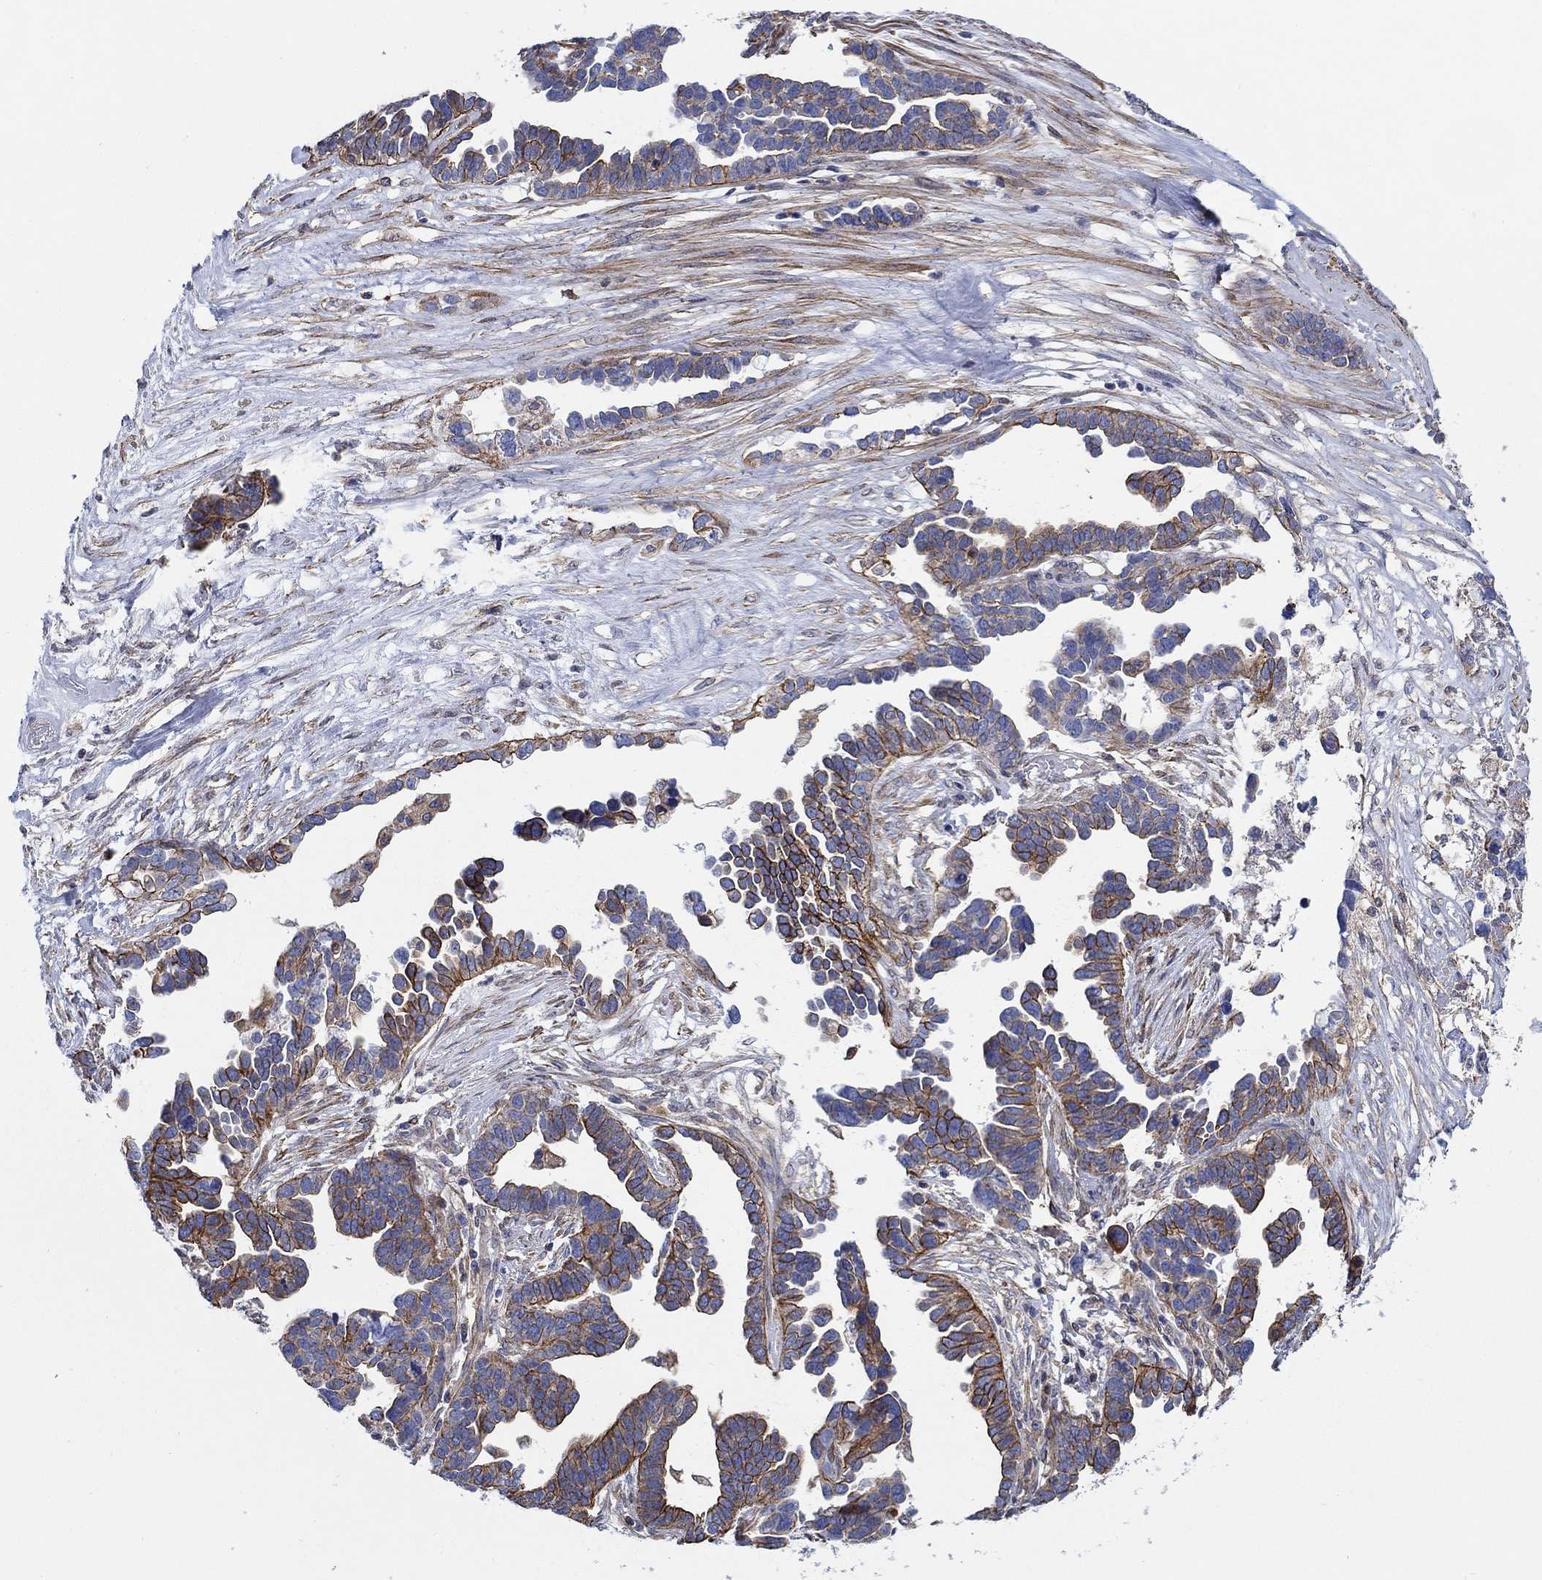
{"staining": {"intensity": "strong", "quantity": "25%-75%", "location": "cytoplasmic/membranous"}, "tissue": "ovarian cancer", "cell_type": "Tumor cells", "image_type": "cancer", "snomed": [{"axis": "morphology", "description": "Cystadenocarcinoma, serous, NOS"}, {"axis": "topography", "description": "Ovary"}], "caption": "Tumor cells exhibit strong cytoplasmic/membranous staining in approximately 25%-75% of cells in serous cystadenocarcinoma (ovarian).", "gene": "FMN1", "patient": {"sex": "female", "age": 54}}